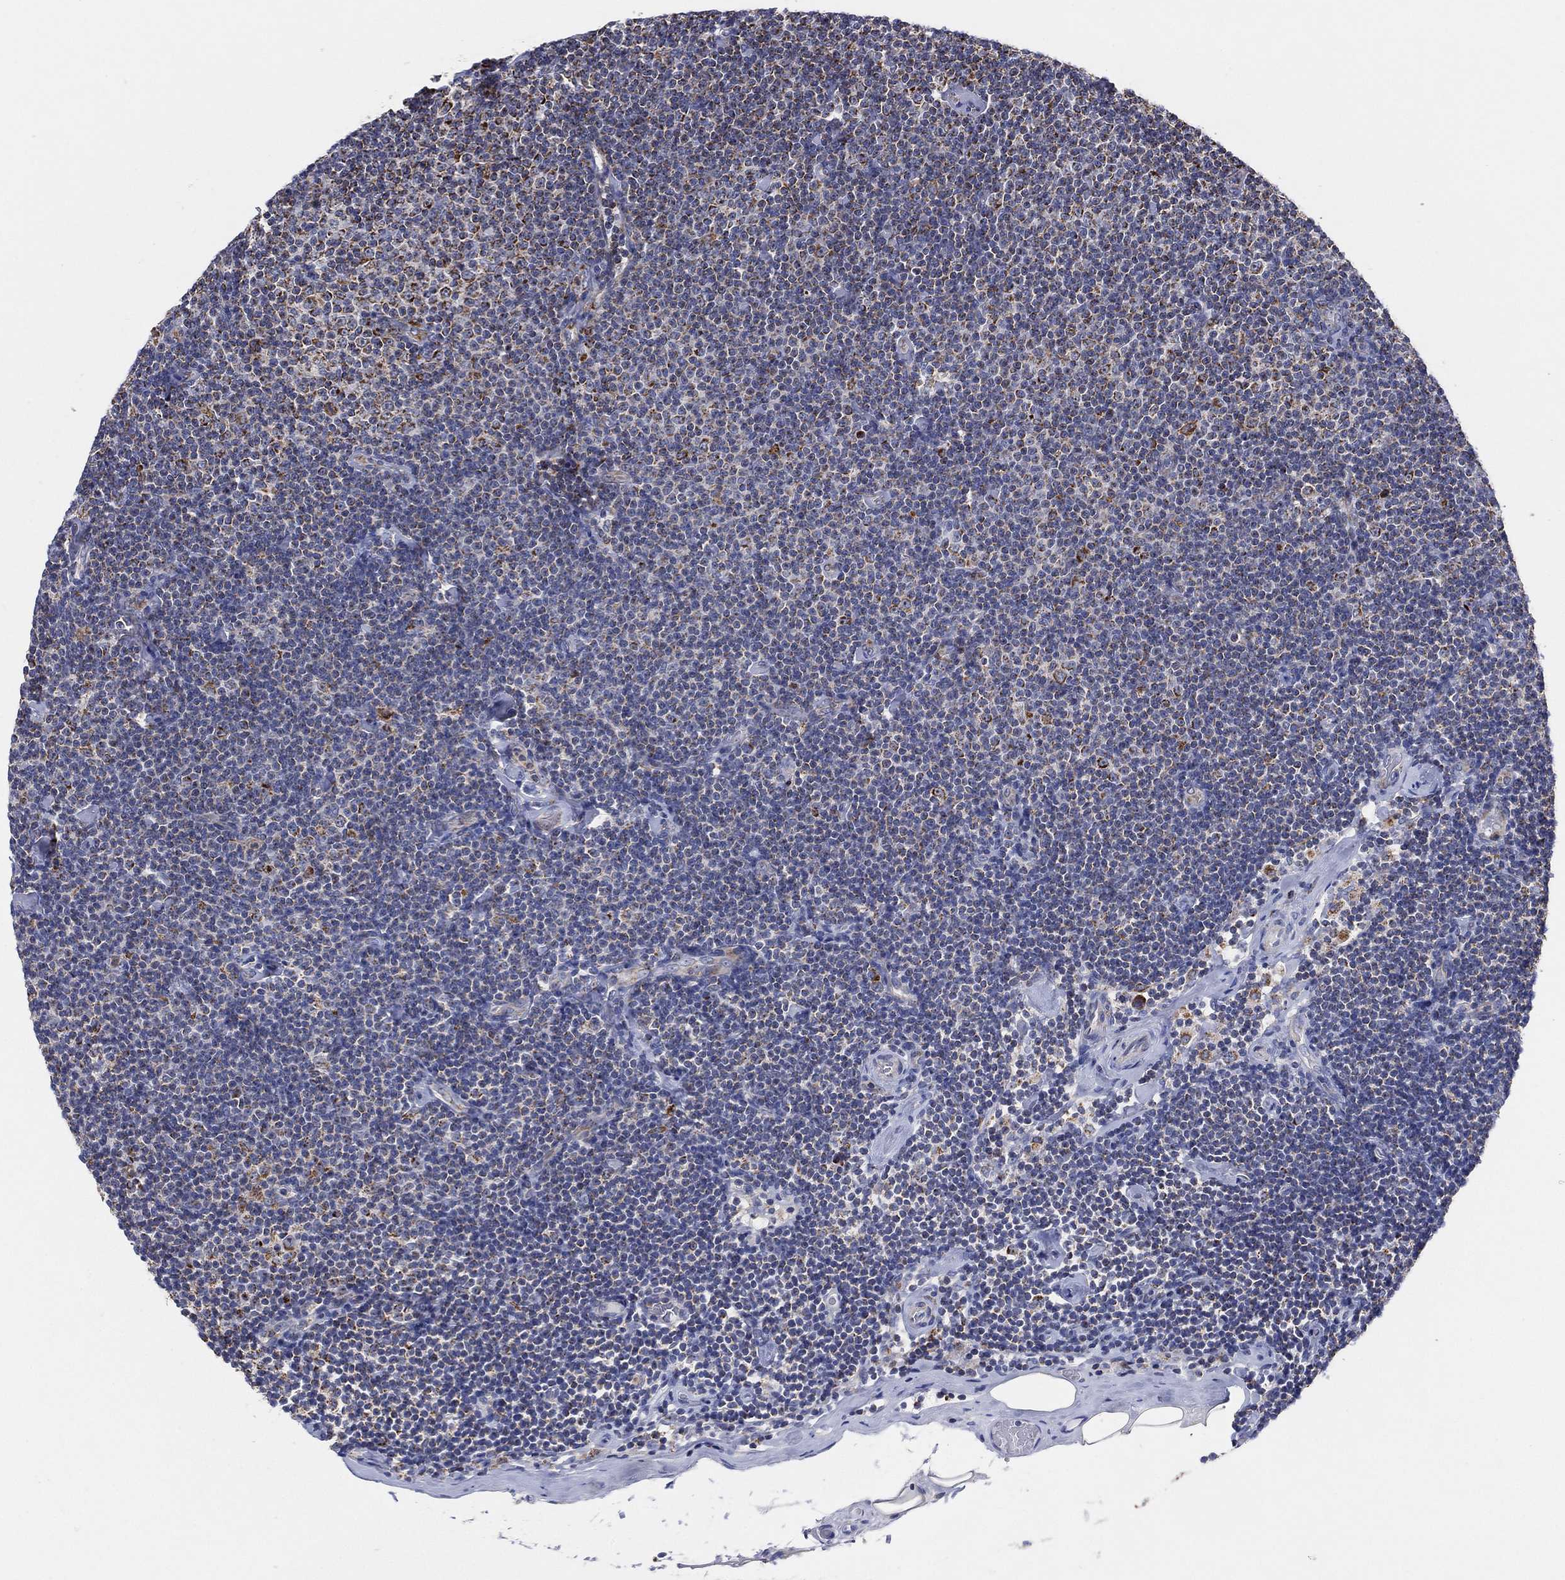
{"staining": {"intensity": "moderate", "quantity": "<25%", "location": "cytoplasmic/membranous"}, "tissue": "lymphoma", "cell_type": "Tumor cells", "image_type": "cancer", "snomed": [{"axis": "morphology", "description": "Malignant lymphoma, non-Hodgkin's type, Low grade"}, {"axis": "topography", "description": "Lymph node"}], "caption": "The image demonstrates a brown stain indicating the presence of a protein in the cytoplasmic/membranous of tumor cells in lymphoma.", "gene": "GCAT", "patient": {"sex": "male", "age": 81}}